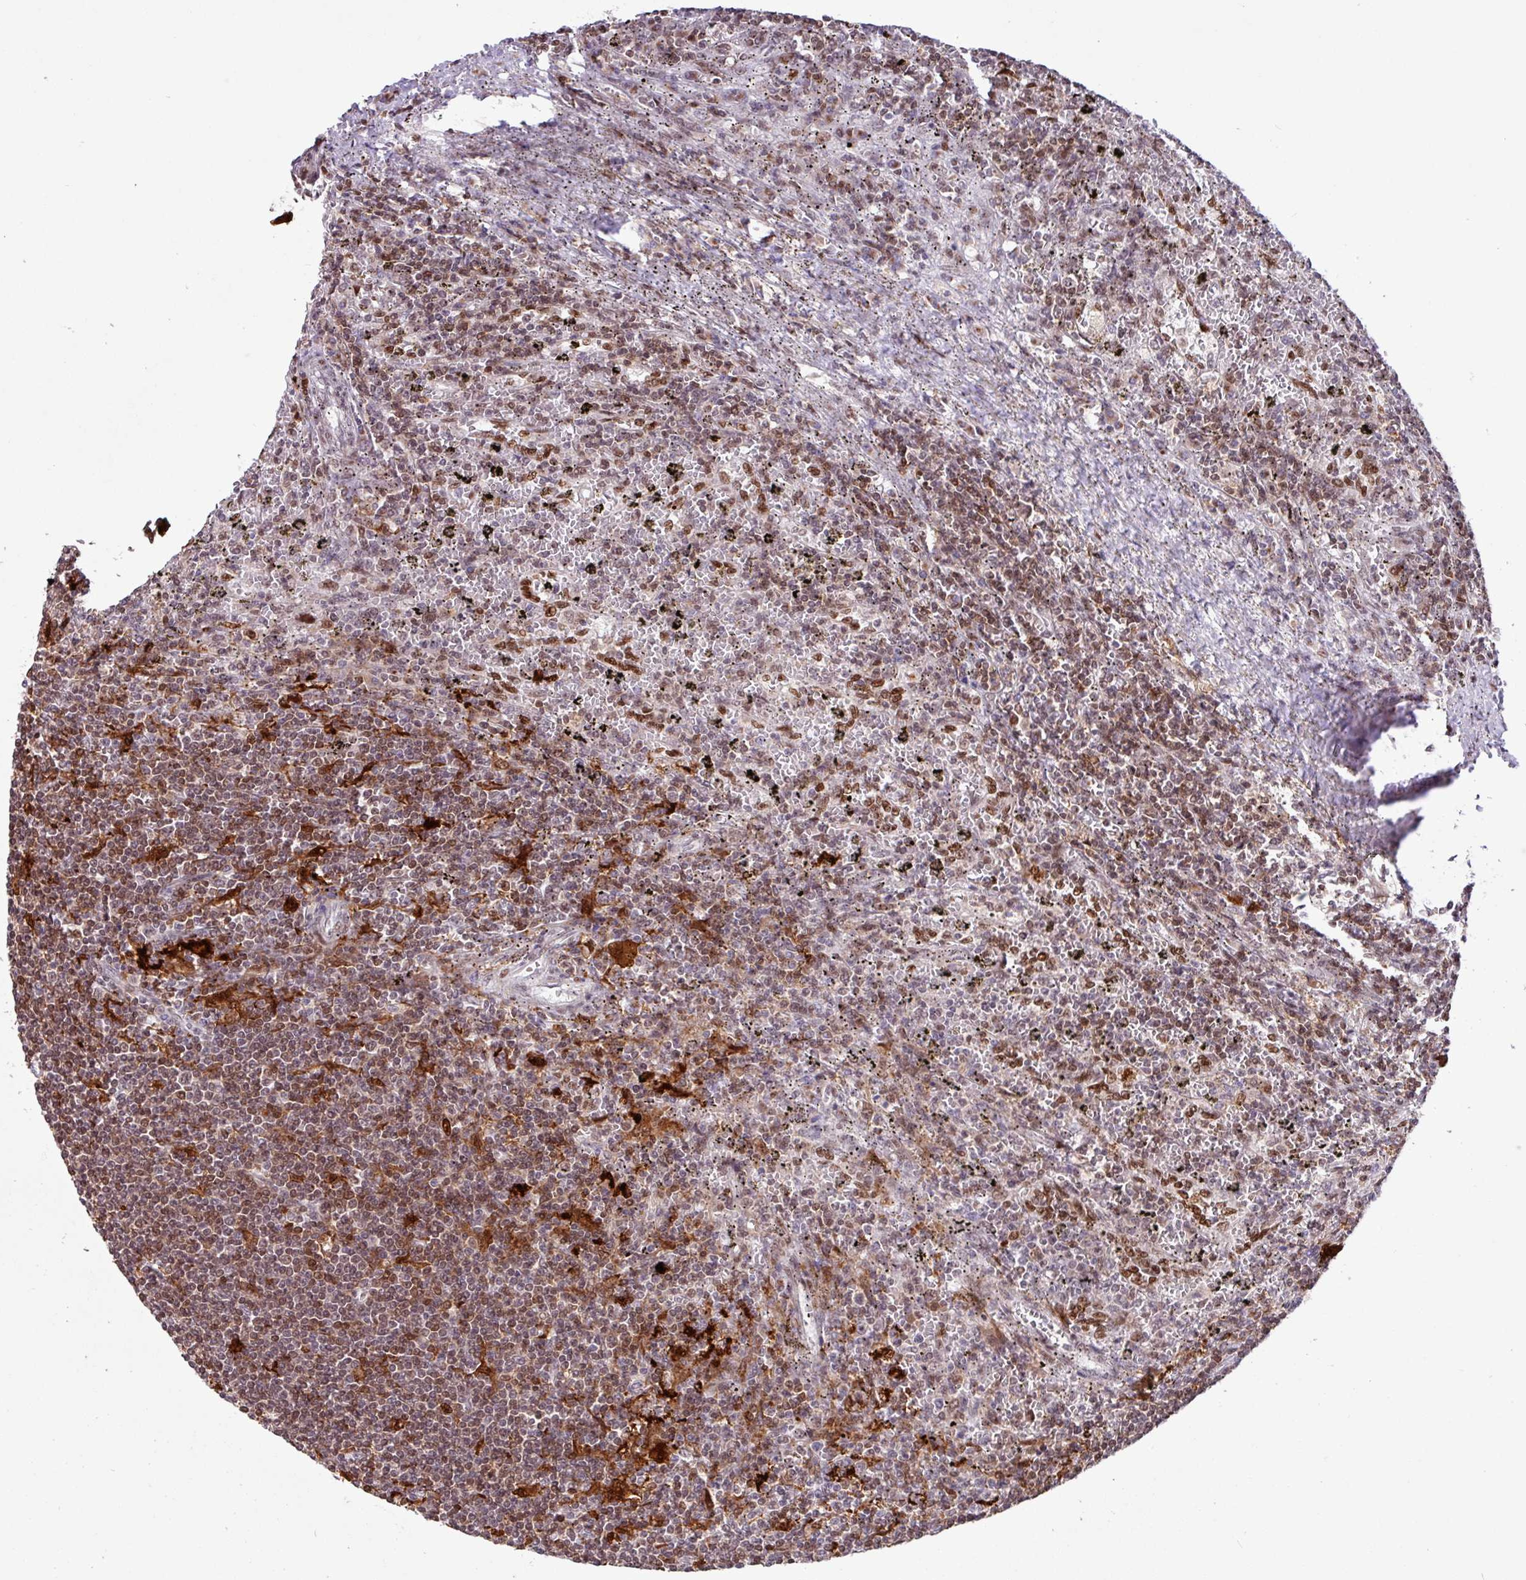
{"staining": {"intensity": "moderate", "quantity": ">75%", "location": "nuclear"}, "tissue": "lymphoma", "cell_type": "Tumor cells", "image_type": "cancer", "snomed": [{"axis": "morphology", "description": "Malignant lymphoma, non-Hodgkin's type, Low grade"}, {"axis": "topography", "description": "Spleen"}], "caption": "Immunohistochemistry (IHC) staining of low-grade malignant lymphoma, non-Hodgkin's type, which shows medium levels of moderate nuclear staining in approximately >75% of tumor cells indicating moderate nuclear protein staining. The staining was performed using DAB (brown) for protein detection and nuclei were counterstained in hematoxylin (blue).", "gene": "BRD3", "patient": {"sex": "male", "age": 76}}